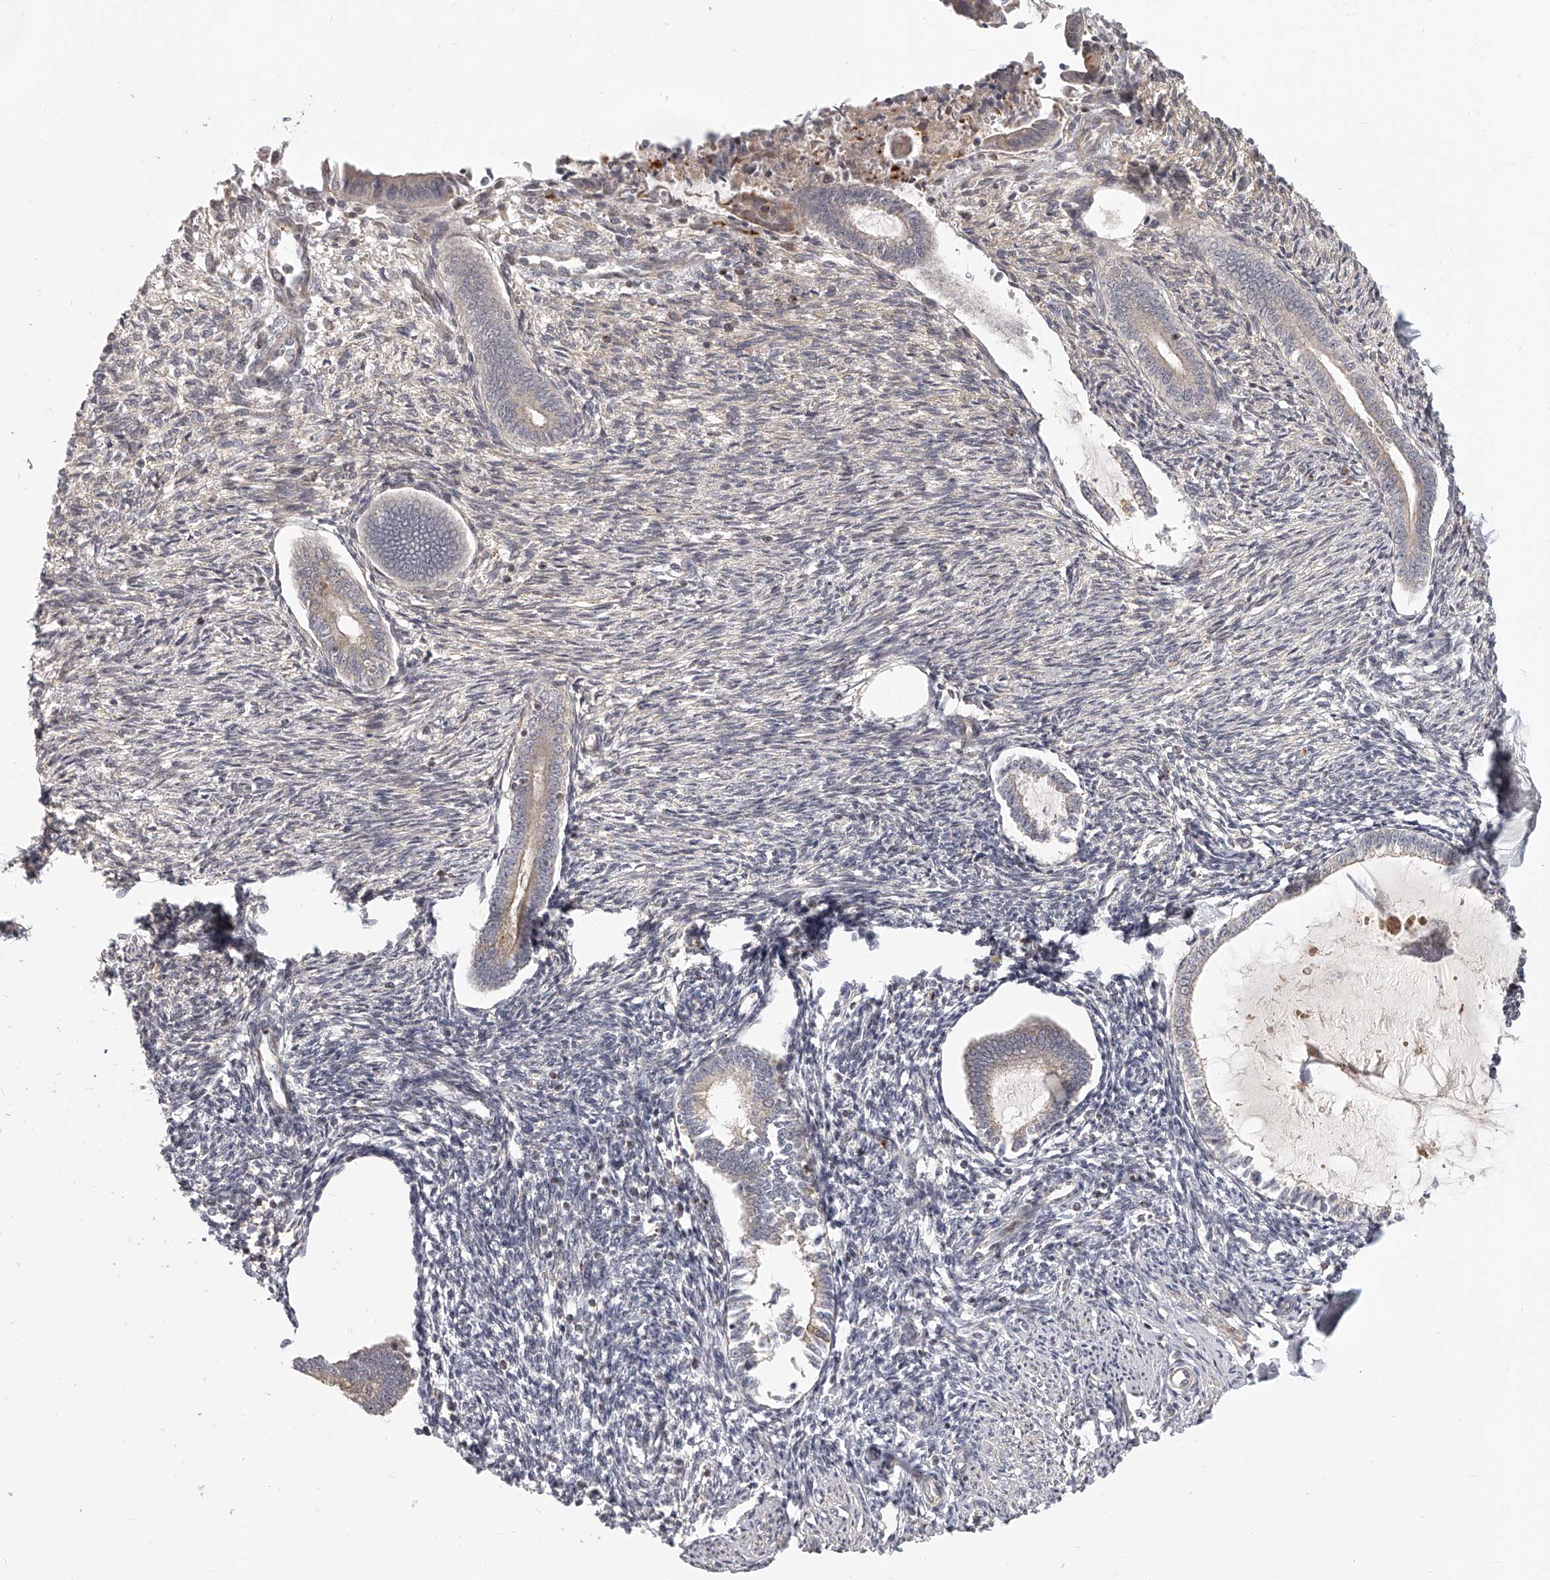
{"staining": {"intensity": "weak", "quantity": "<25%", "location": "cytoplasmic/membranous"}, "tissue": "endometrium", "cell_type": "Cells in endometrial stroma", "image_type": "normal", "snomed": [{"axis": "morphology", "description": "Normal tissue, NOS"}, {"axis": "topography", "description": "Endometrium"}], "caption": "The image shows no staining of cells in endometrial stroma in unremarkable endometrium.", "gene": "SLC37A1", "patient": {"sex": "female", "age": 56}}